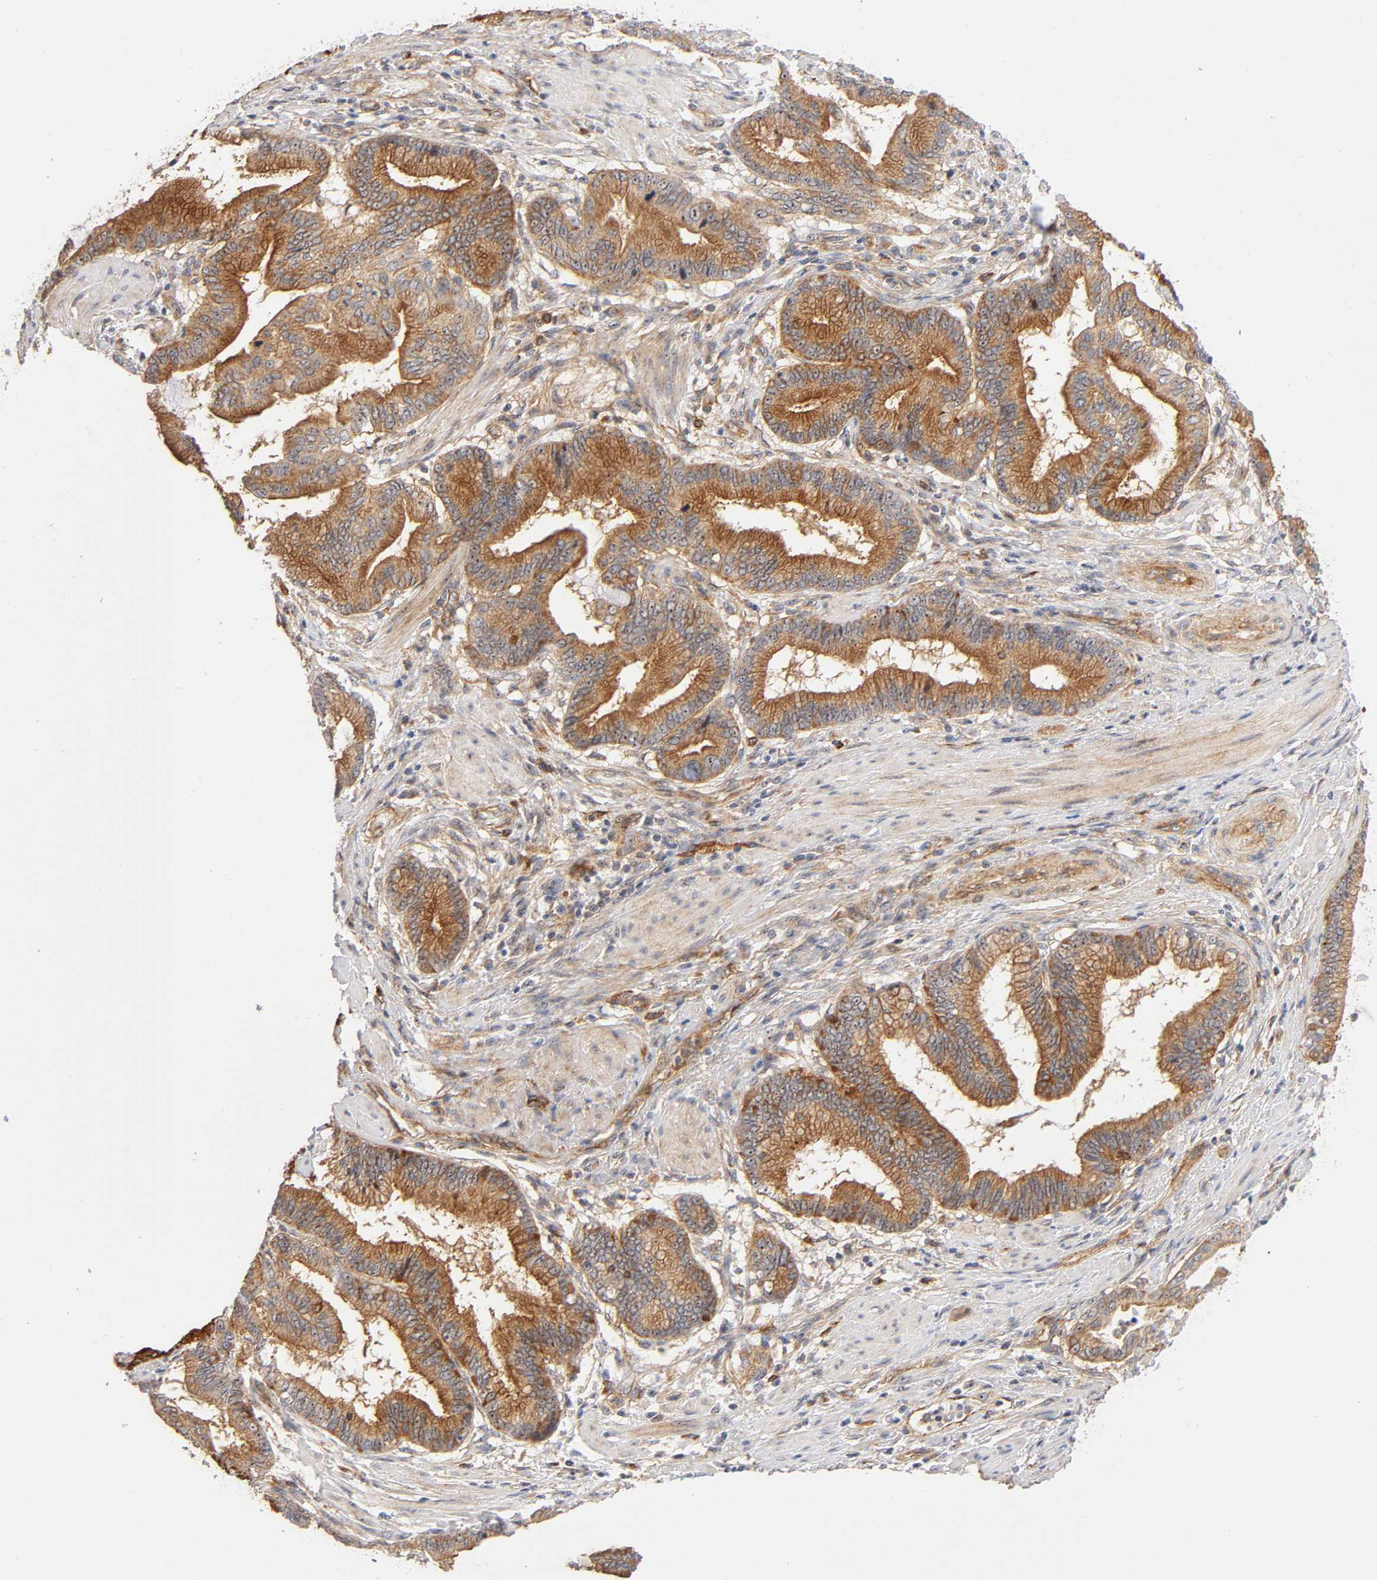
{"staining": {"intensity": "moderate", "quantity": ">75%", "location": "cytoplasmic/membranous"}, "tissue": "pancreatic cancer", "cell_type": "Tumor cells", "image_type": "cancer", "snomed": [{"axis": "morphology", "description": "Adenocarcinoma, NOS"}, {"axis": "topography", "description": "Pancreas"}], "caption": "A brown stain shows moderate cytoplasmic/membranous expression of a protein in adenocarcinoma (pancreatic) tumor cells.", "gene": "PLD1", "patient": {"sex": "female", "age": 64}}